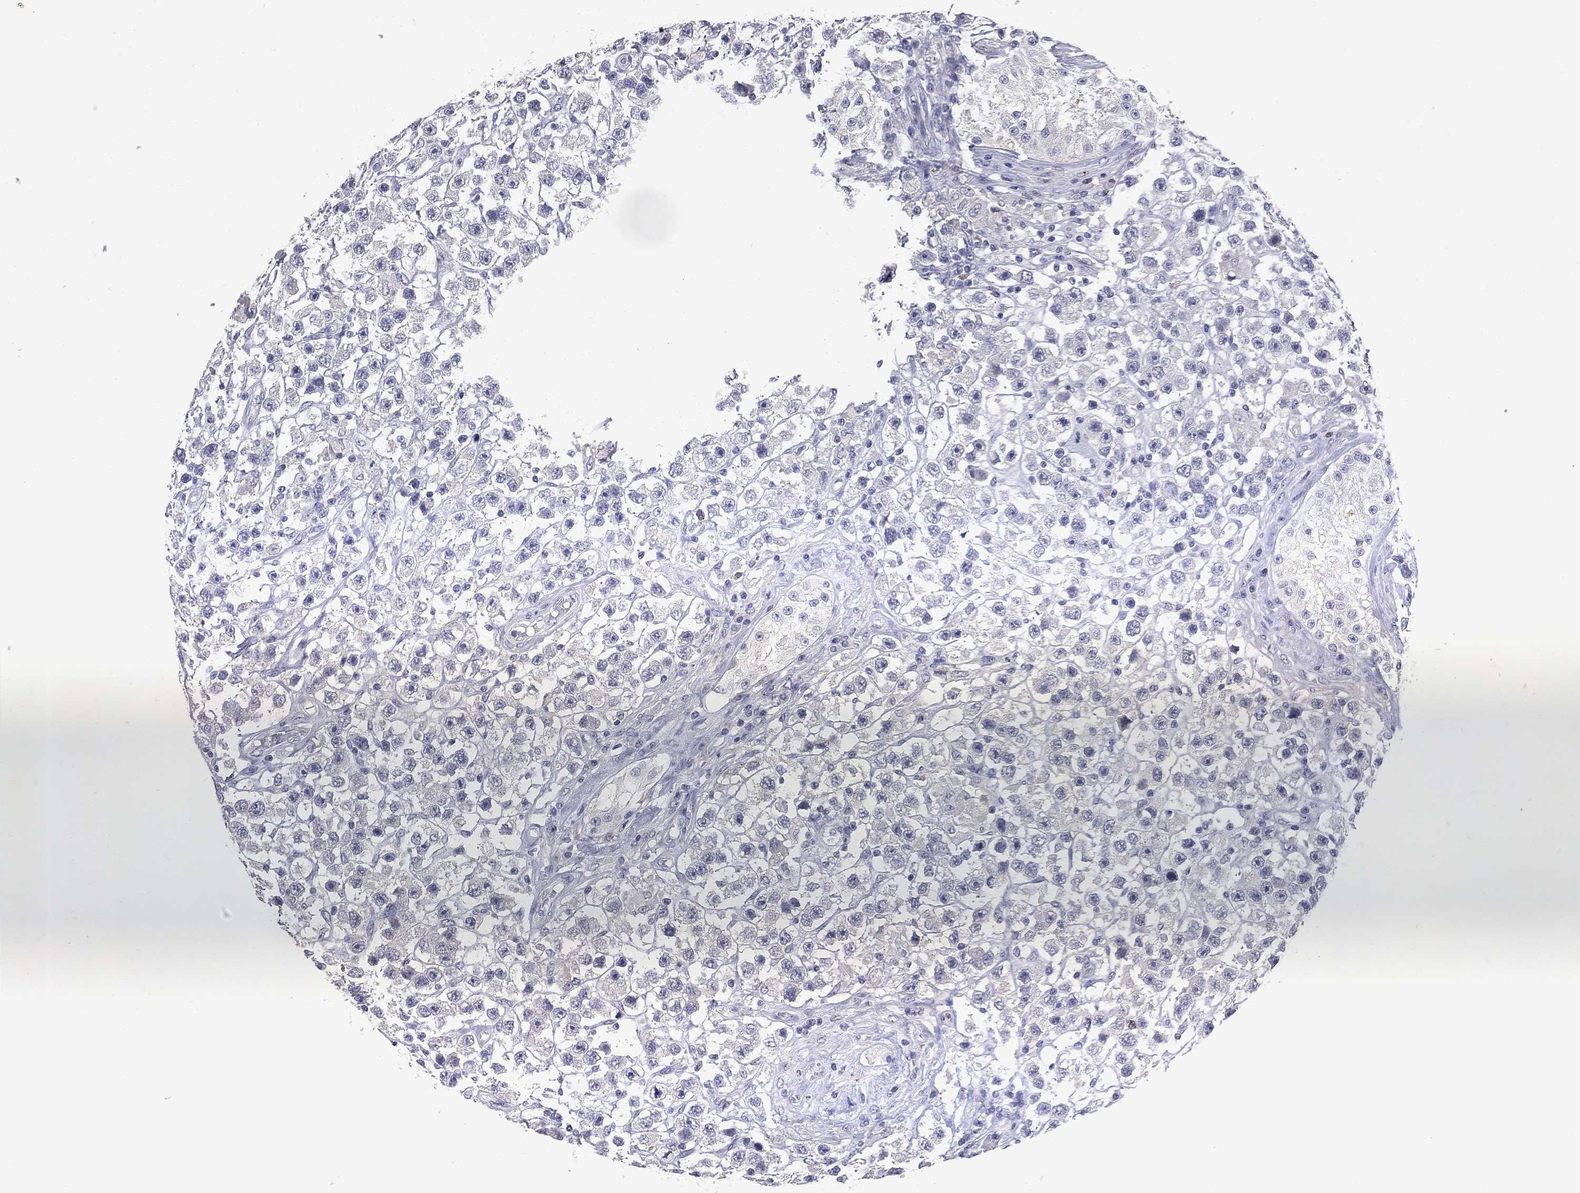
{"staining": {"intensity": "negative", "quantity": "none", "location": "none"}, "tissue": "testis cancer", "cell_type": "Tumor cells", "image_type": "cancer", "snomed": [{"axis": "morphology", "description": "Seminoma, NOS"}, {"axis": "topography", "description": "Testis"}], "caption": "Protein analysis of testis cancer (seminoma) demonstrates no significant expression in tumor cells.", "gene": "NOS2", "patient": {"sex": "male", "age": 45}}